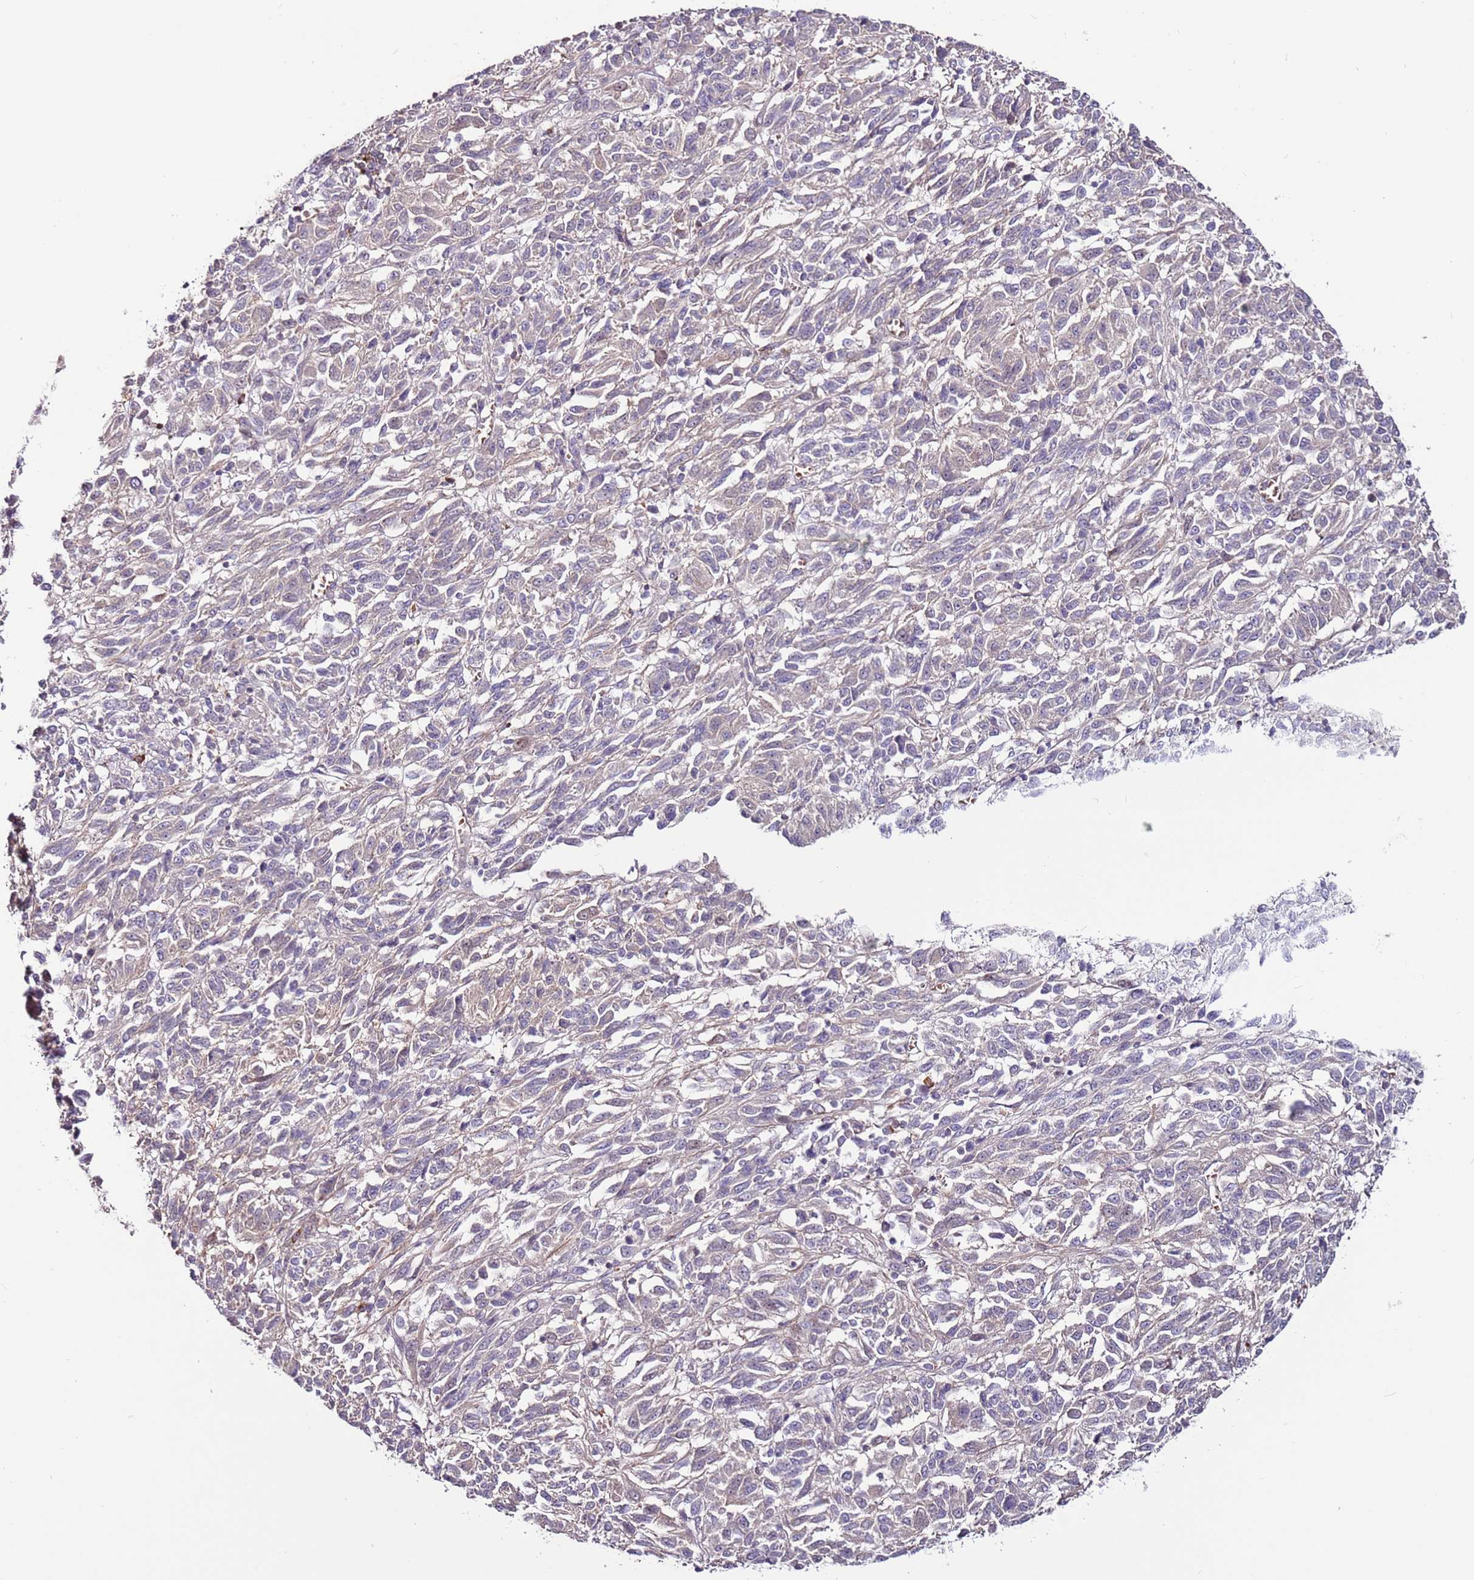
{"staining": {"intensity": "negative", "quantity": "none", "location": "none"}, "tissue": "melanoma", "cell_type": "Tumor cells", "image_type": "cancer", "snomed": [{"axis": "morphology", "description": "Malignant melanoma, Metastatic site"}, {"axis": "topography", "description": "Lung"}], "caption": "Tumor cells show no significant expression in melanoma.", "gene": "MTG2", "patient": {"sex": "male", "age": 64}}